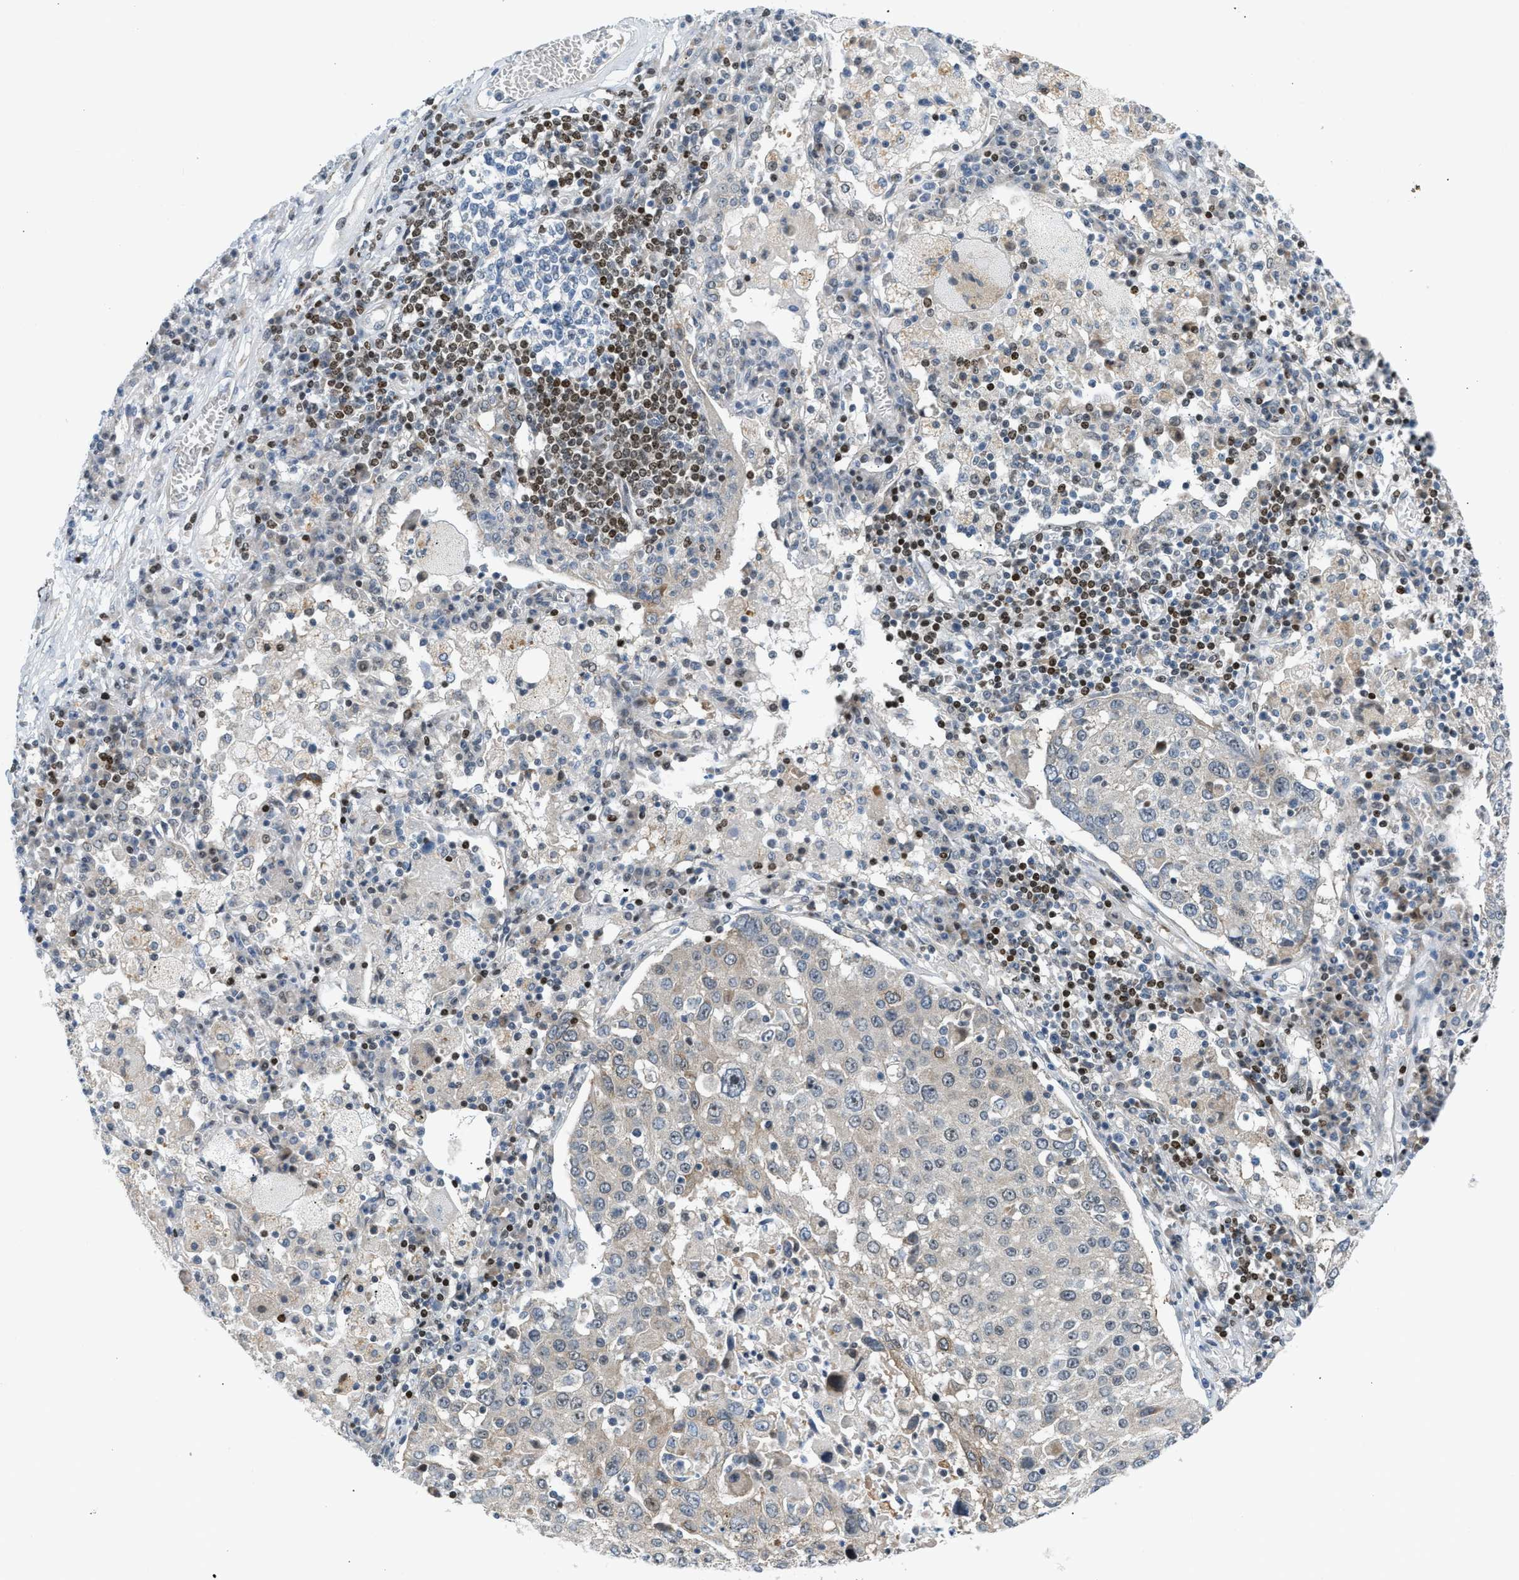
{"staining": {"intensity": "negative", "quantity": "none", "location": "none"}, "tissue": "lung cancer", "cell_type": "Tumor cells", "image_type": "cancer", "snomed": [{"axis": "morphology", "description": "Squamous cell carcinoma, NOS"}, {"axis": "topography", "description": "Lung"}], "caption": "The histopathology image demonstrates no staining of tumor cells in squamous cell carcinoma (lung). (Brightfield microscopy of DAB immunohistochemistry at high magnification).", "gene": "NPS", "patient": {"sex": "male", "age": 65}}